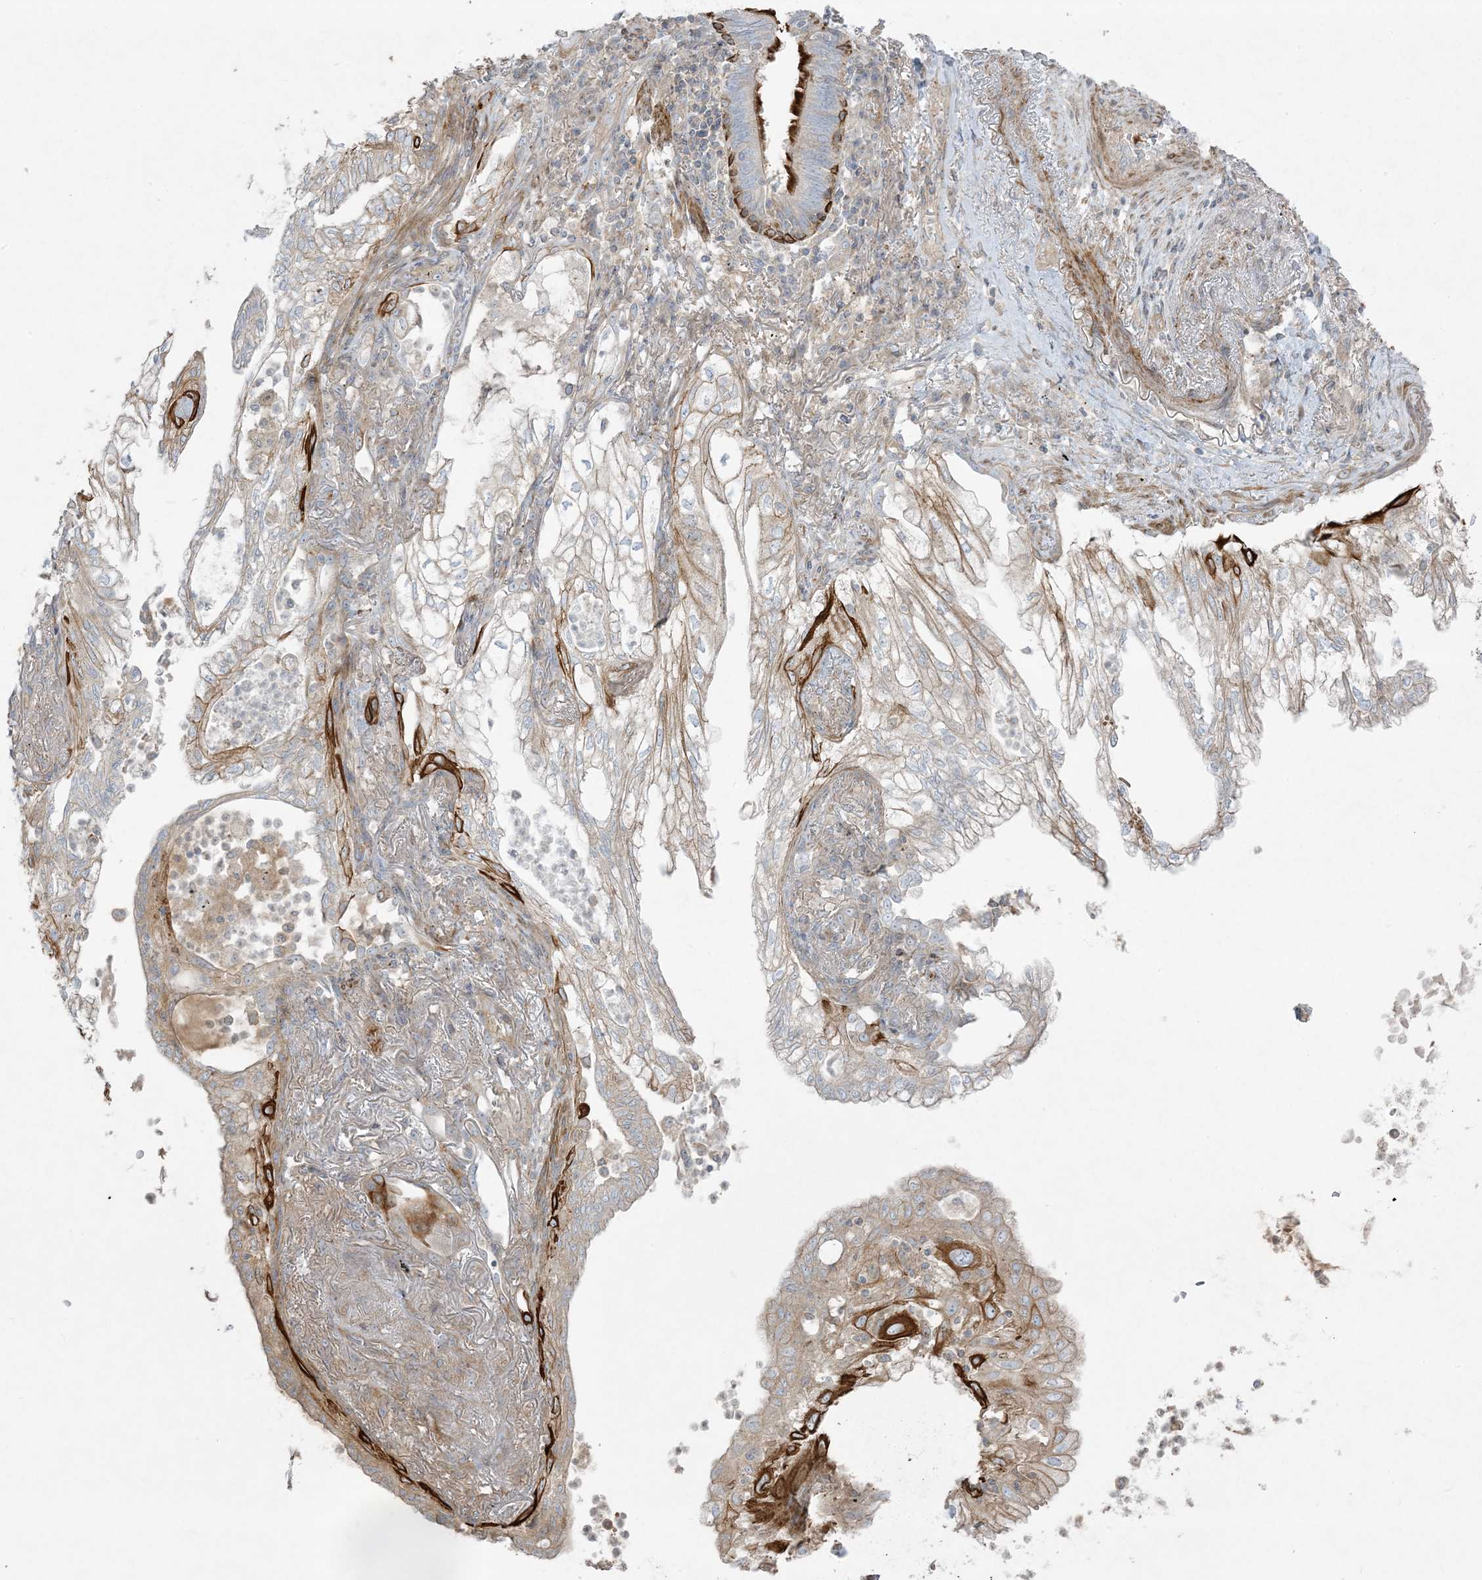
{"staining": {"intensity": "strong", "quantity": "<25%", "location": "cytoplasmic/membranous"}, "tissue": "lung cancer", "cell_type": "Tumor cells", "image_type": "cancer", "snomed": [{"axis": "morphology", "description": "Adenocarcinoma, NOS"}, {"axis": "topography", "description": "Lung"}], "caption": "Immunohistochemistry (IHC) image of lung cancer stained for a protein (brown), which demonstrates medium levels of strong cytoplasmic/membranous expression in approximately <25% of tumor cells.", "gene": "PIK3R4", "patient": {"sex": "female", "age": 70}}